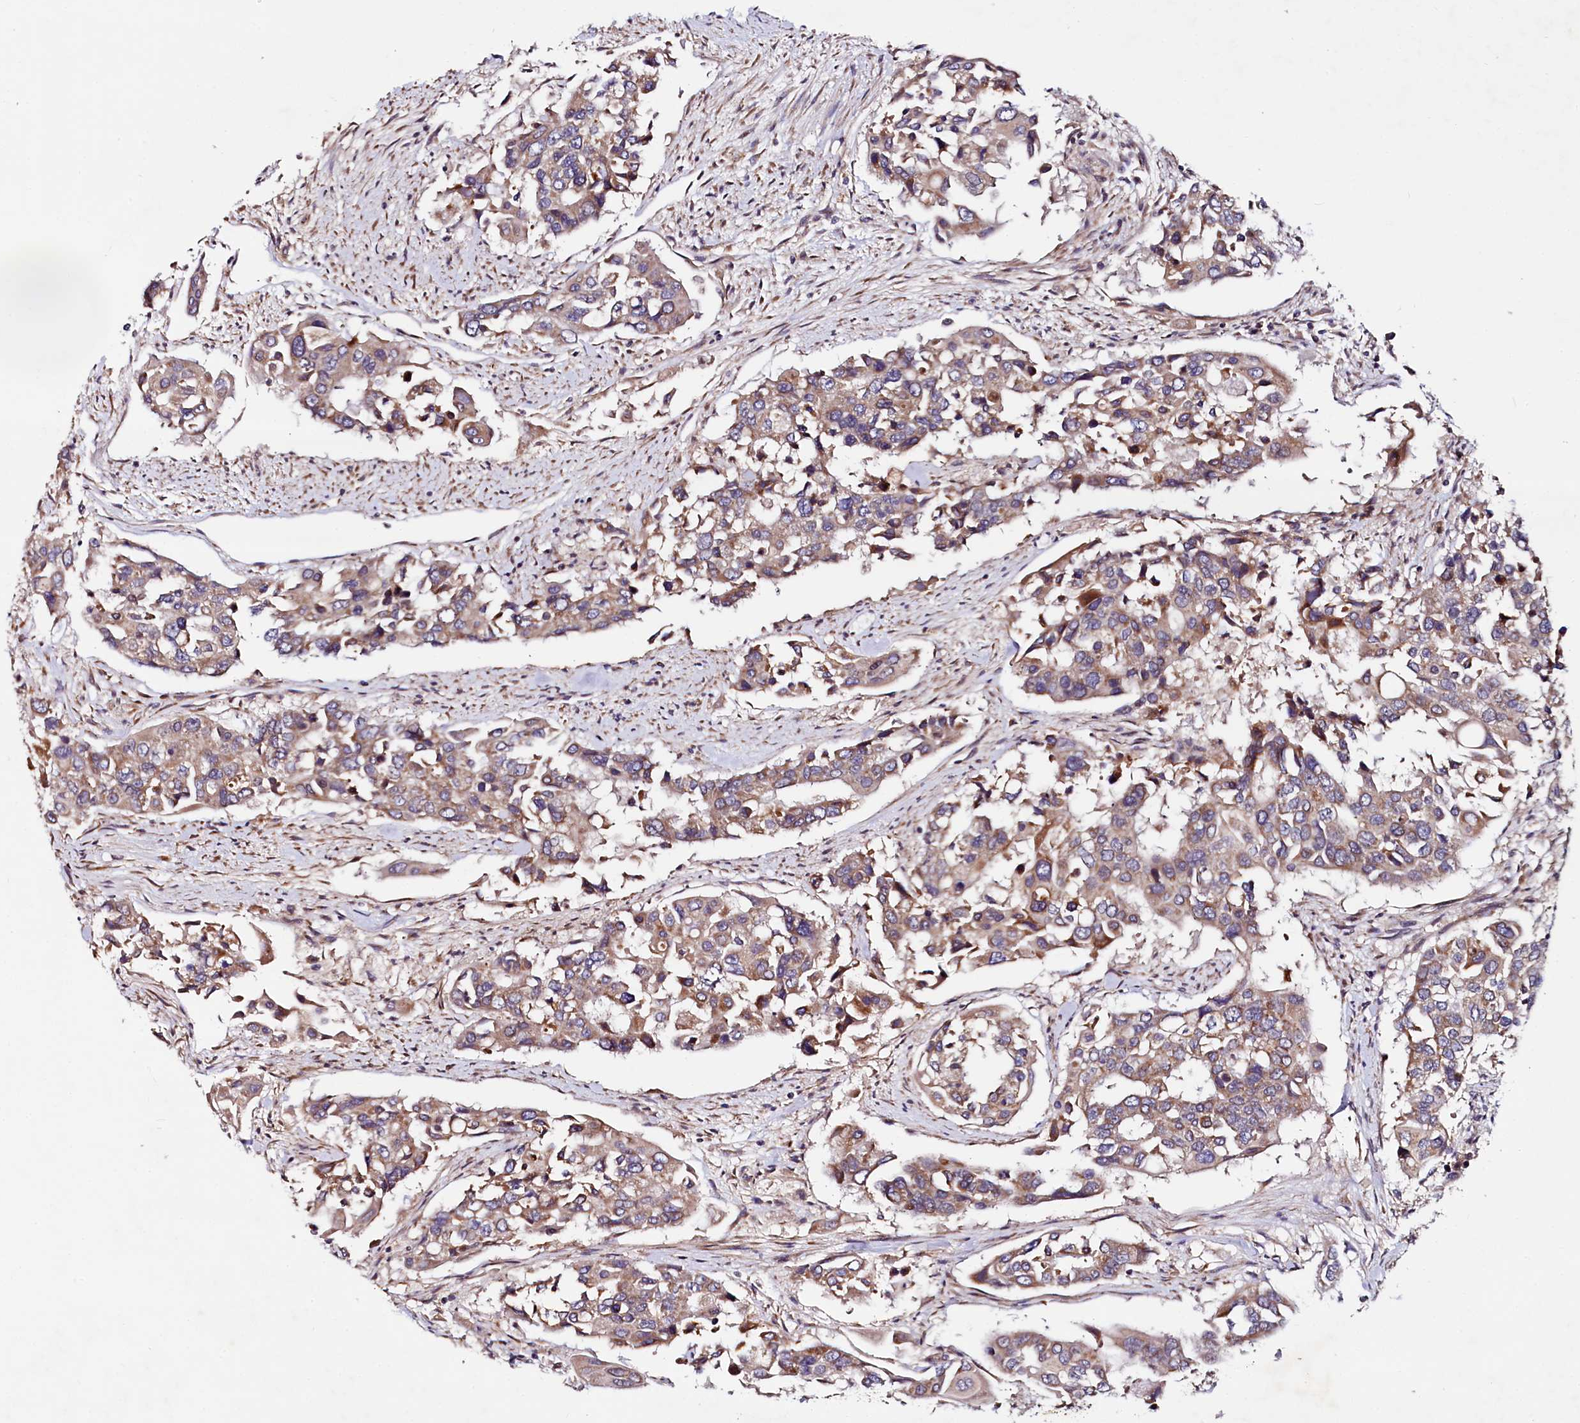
{"staining": {"intensity": "moderate", "quantity": ">75%", "location": "cytoplasmic/membranous"}, "tissue": "colorectal cancer", "cell_type": "Tumor cells", "image_type": "cancer", "snomed": [{"axis": "morphology", "description": "Adenocarcinoma, NOS"}, {"axis": "topography", "description": "Colon"}], "caption": "Immunohistochemical staining of colorectal adenocarcinoma exhibits moderate cytoplasmic/membranous protein expression in approximately >75% of tumor cells.", "gene": "SPRYD3", "patient": {"sex": "male", "age": 77}}